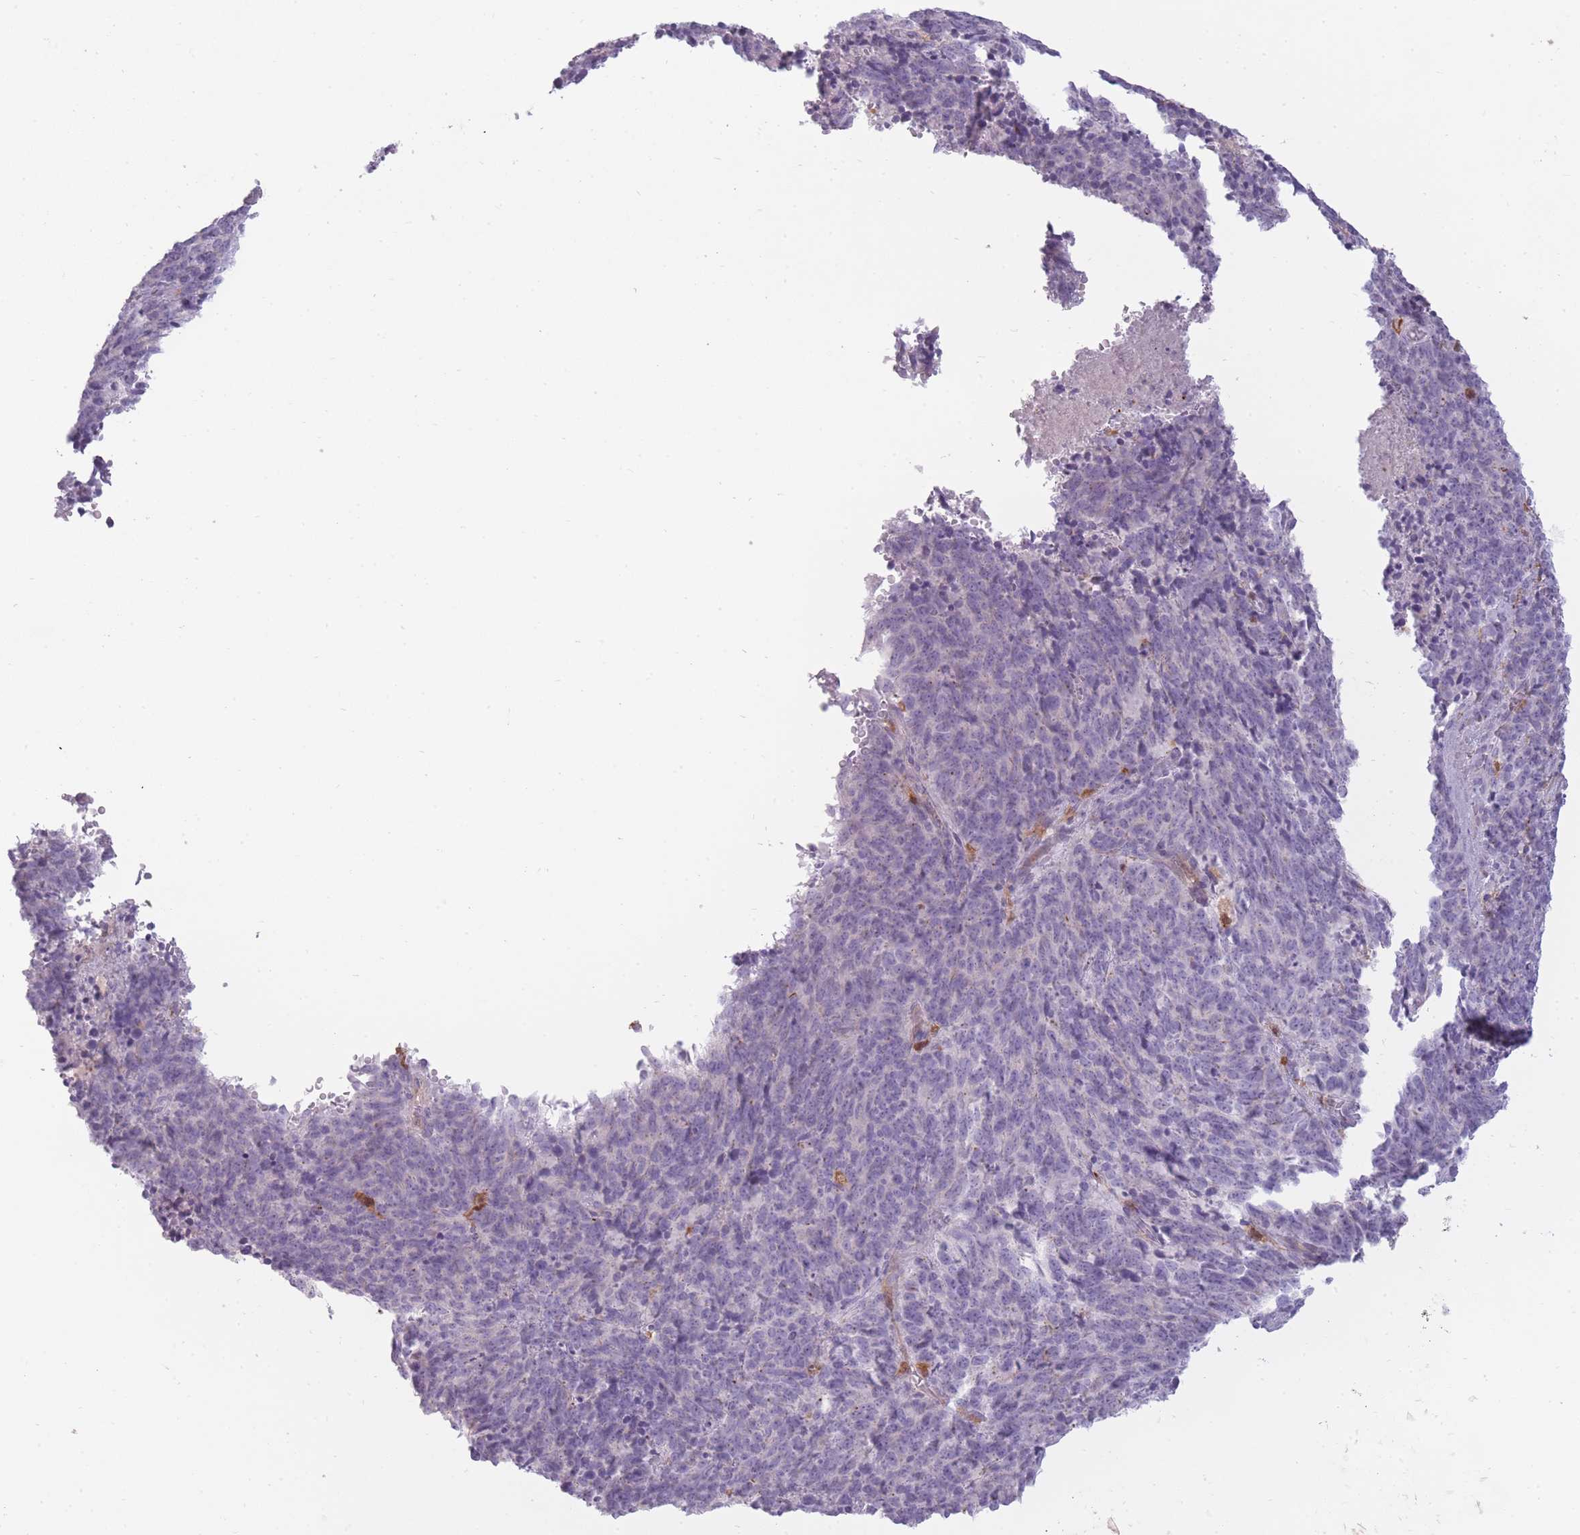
{"staining": {"intensity": "negative", "quantity": "none", "location": "none"}, "tissue": "cervical cancer", "cell_type": "Tumor cells", "image_type": "cancer", "snomed": [{"axis": "morphology", "description": "Squamous cell carcinoma, NOS"}, {"axis": "topography", "description": "Cervix"}], "caption": "There is no significant staining in tumor cells of cervical cancer.", "gene": "LGALS9", "patient": {"sex": "female", "age": 29}}